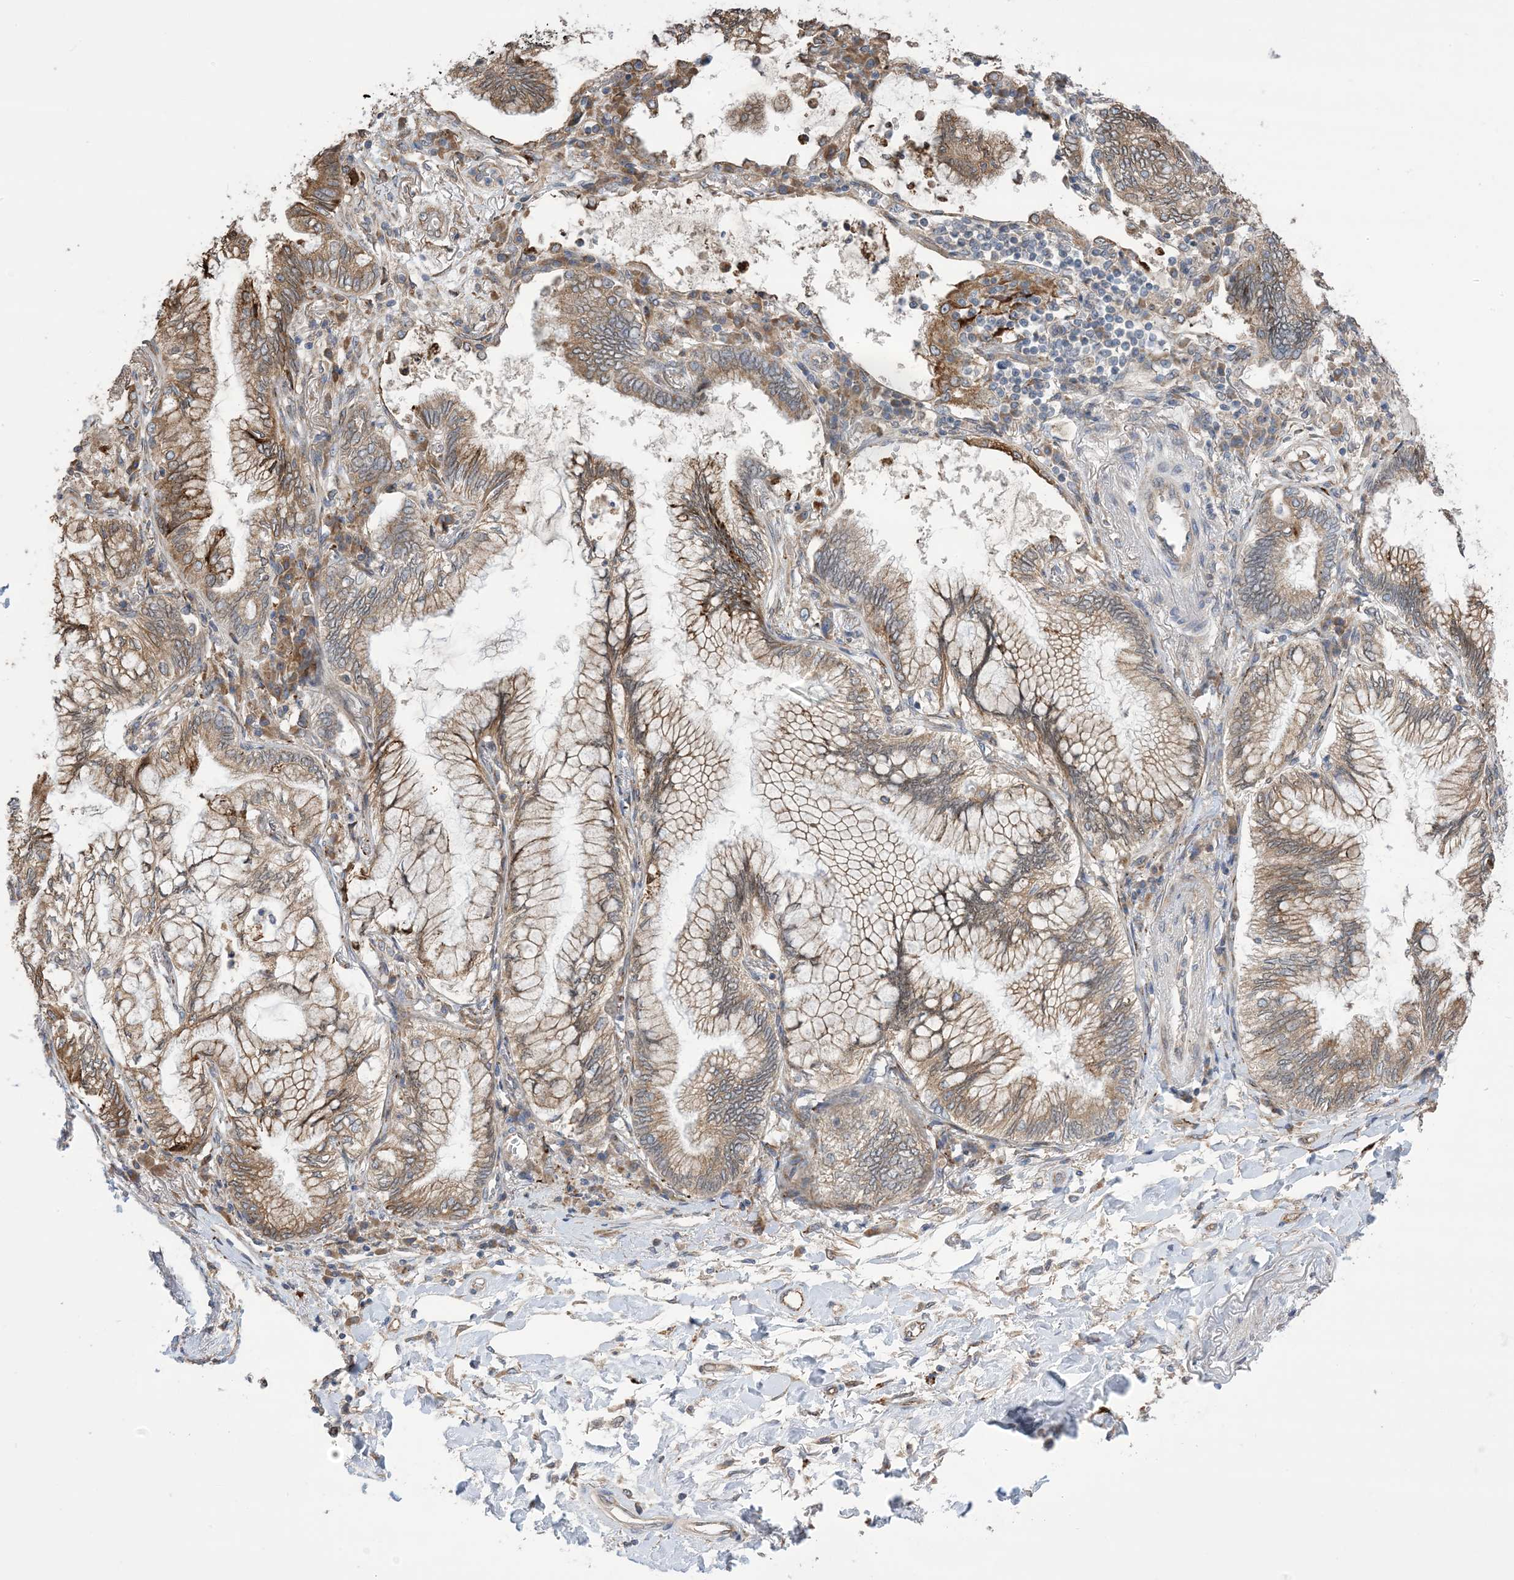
{"staining": {"intensity": "moderate", "quantity": ">75%", "location": "cytoplasmic/membranous"}, "tissue": "lung cancer", "cell_type": "Tumor cells", "image_type": "cancer", "snomed": [{"axis": "morphology", "description": "Adenocarcinoma, NOS"}, {"axis": "topography", "description": "Lung"}], "caption": "Tumor cells demonstrate medium levels of moderate cytoplasmic/membranous expression in approximately >75% of cells in human adenocarcinoma (lung).", "gene": "CLEC16A", "patient": {"sex": "female", "age": 70}}